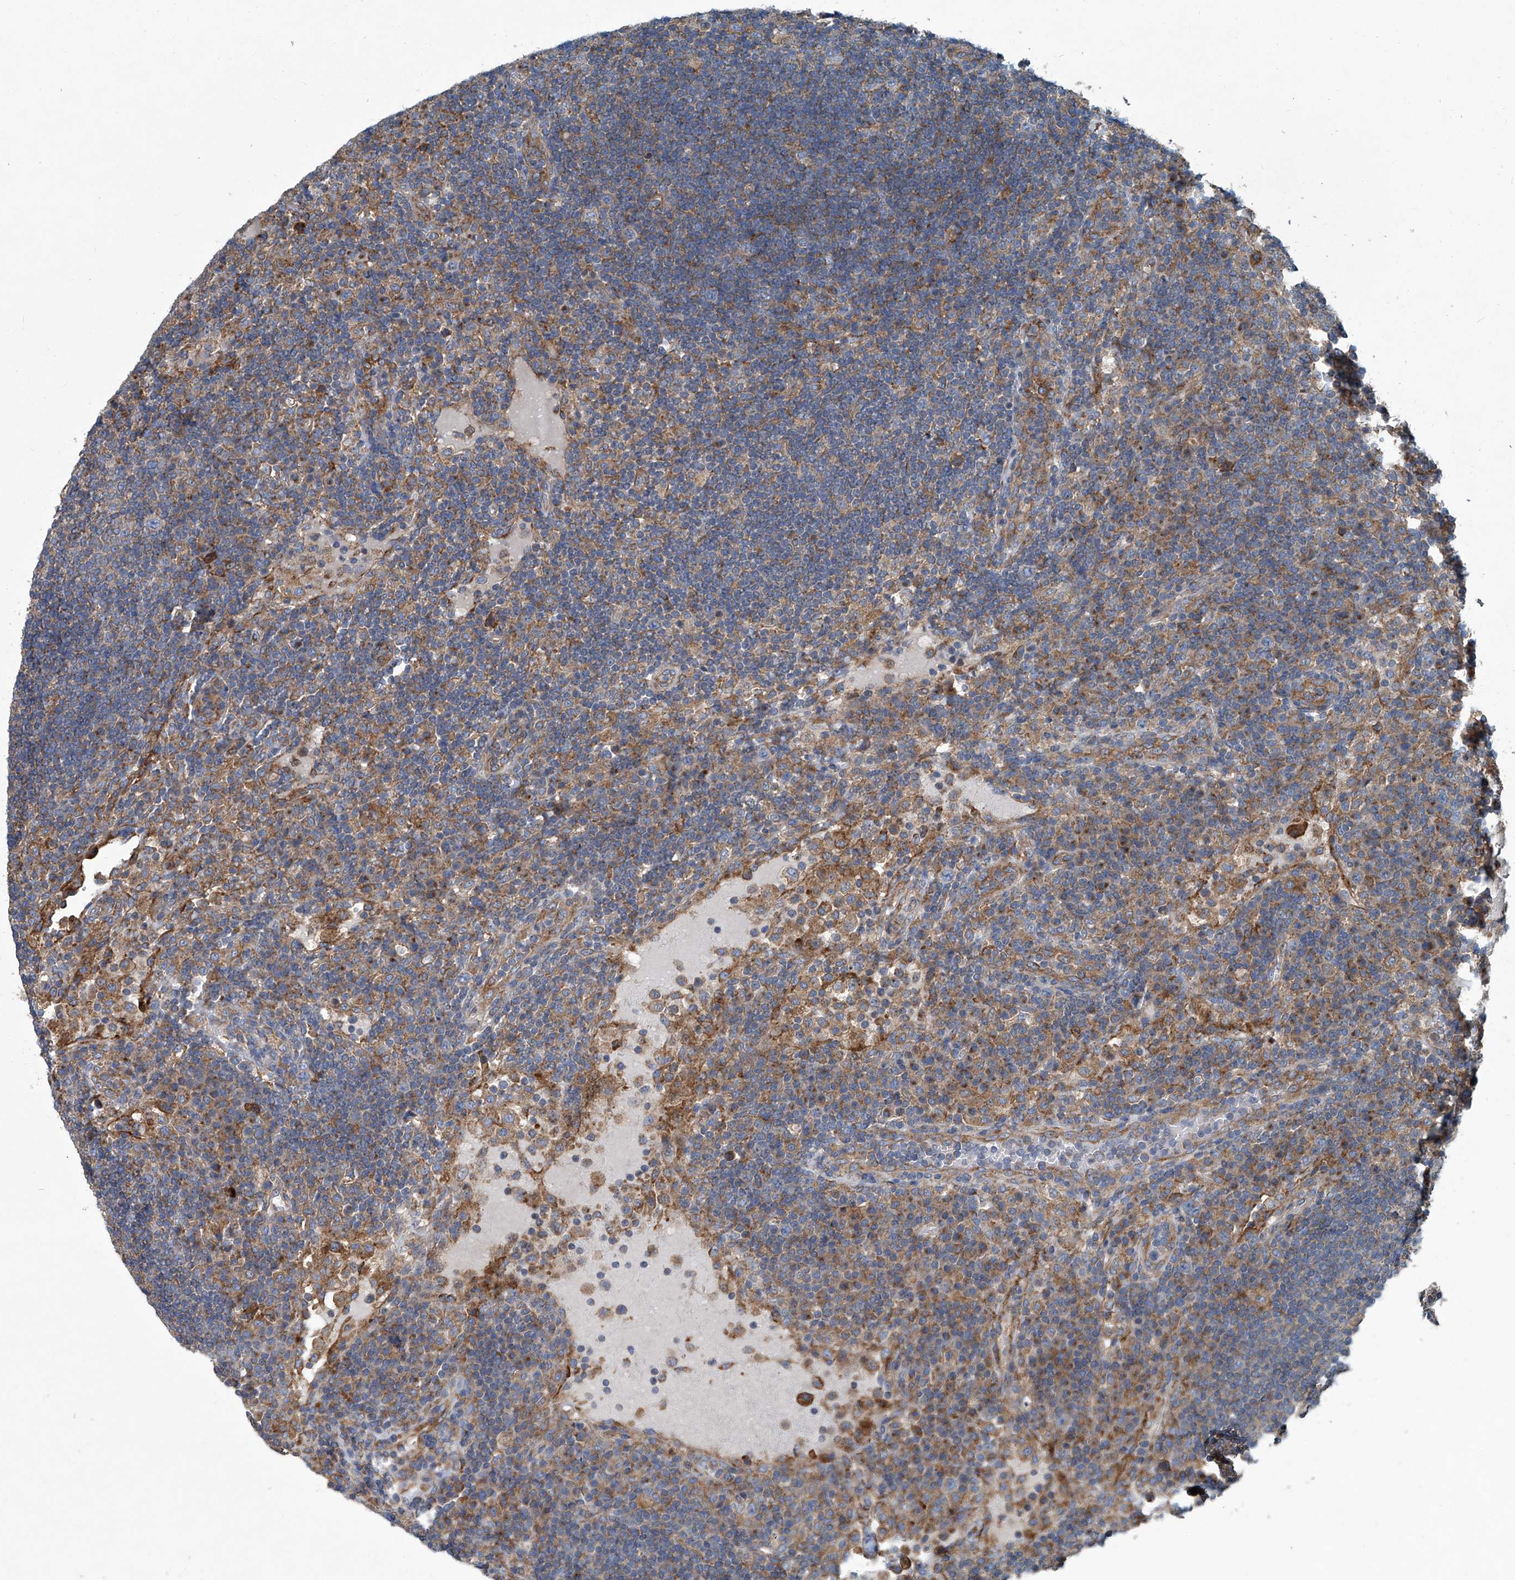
{"staining": {"intensity": "weak", "quantity": "<25%", "location": "cytoplasmic/membranous"}, "tissue": "lymph node", "cell_type": "Germinal center cells", "image_type": "normal", "snomed": [{"axis": "morphology", "description": "Normal tissue, NOS"}, {"axis": "topography", "description": "Lymph node"}], "caption": "The photomicrograph exhibits no significant staining in germinal center cells of lymph node. Nuclei are stained in blue.", "gene": "PIGH", "patient": {"sex": "female", "age": 53}}